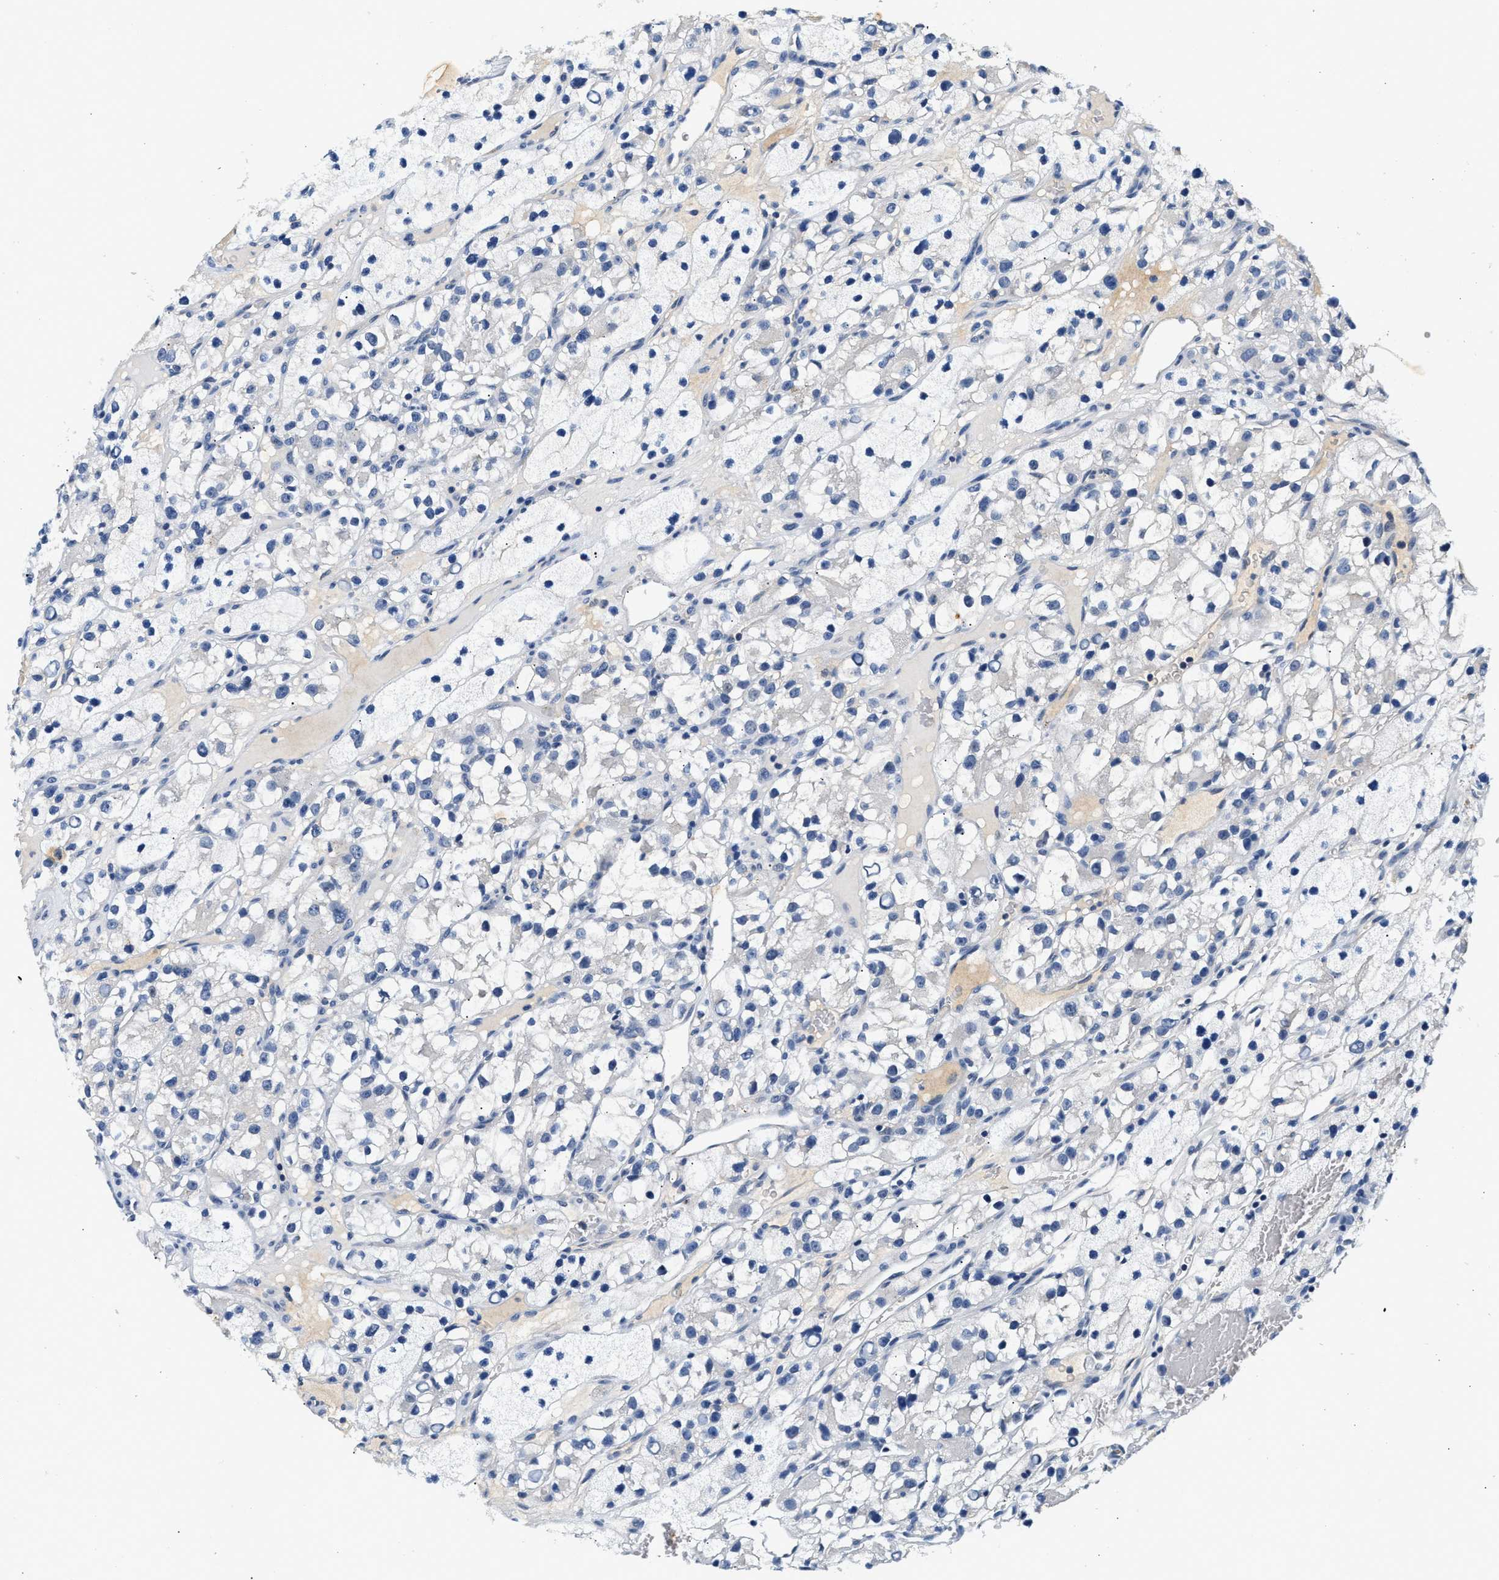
{"staining": {"intensity": "negative", "quantity": "none", "location": "none"}, "tissue": "renal cancer", "cell_type": "Tumor cells", "image_type": "cancer", "snomed": [{"axis": "morphology", "description": "Adenocarcinoma, NOS"}, {"axis": "topography", "description": "Kidney"}], "caption": "Renal adenocarcinoma stained for a protein using immunohistochemistry (IHC) shows no positivity tumor cells.", "gene": "MED22", "patient": {"sex": "female", "age": 57}}